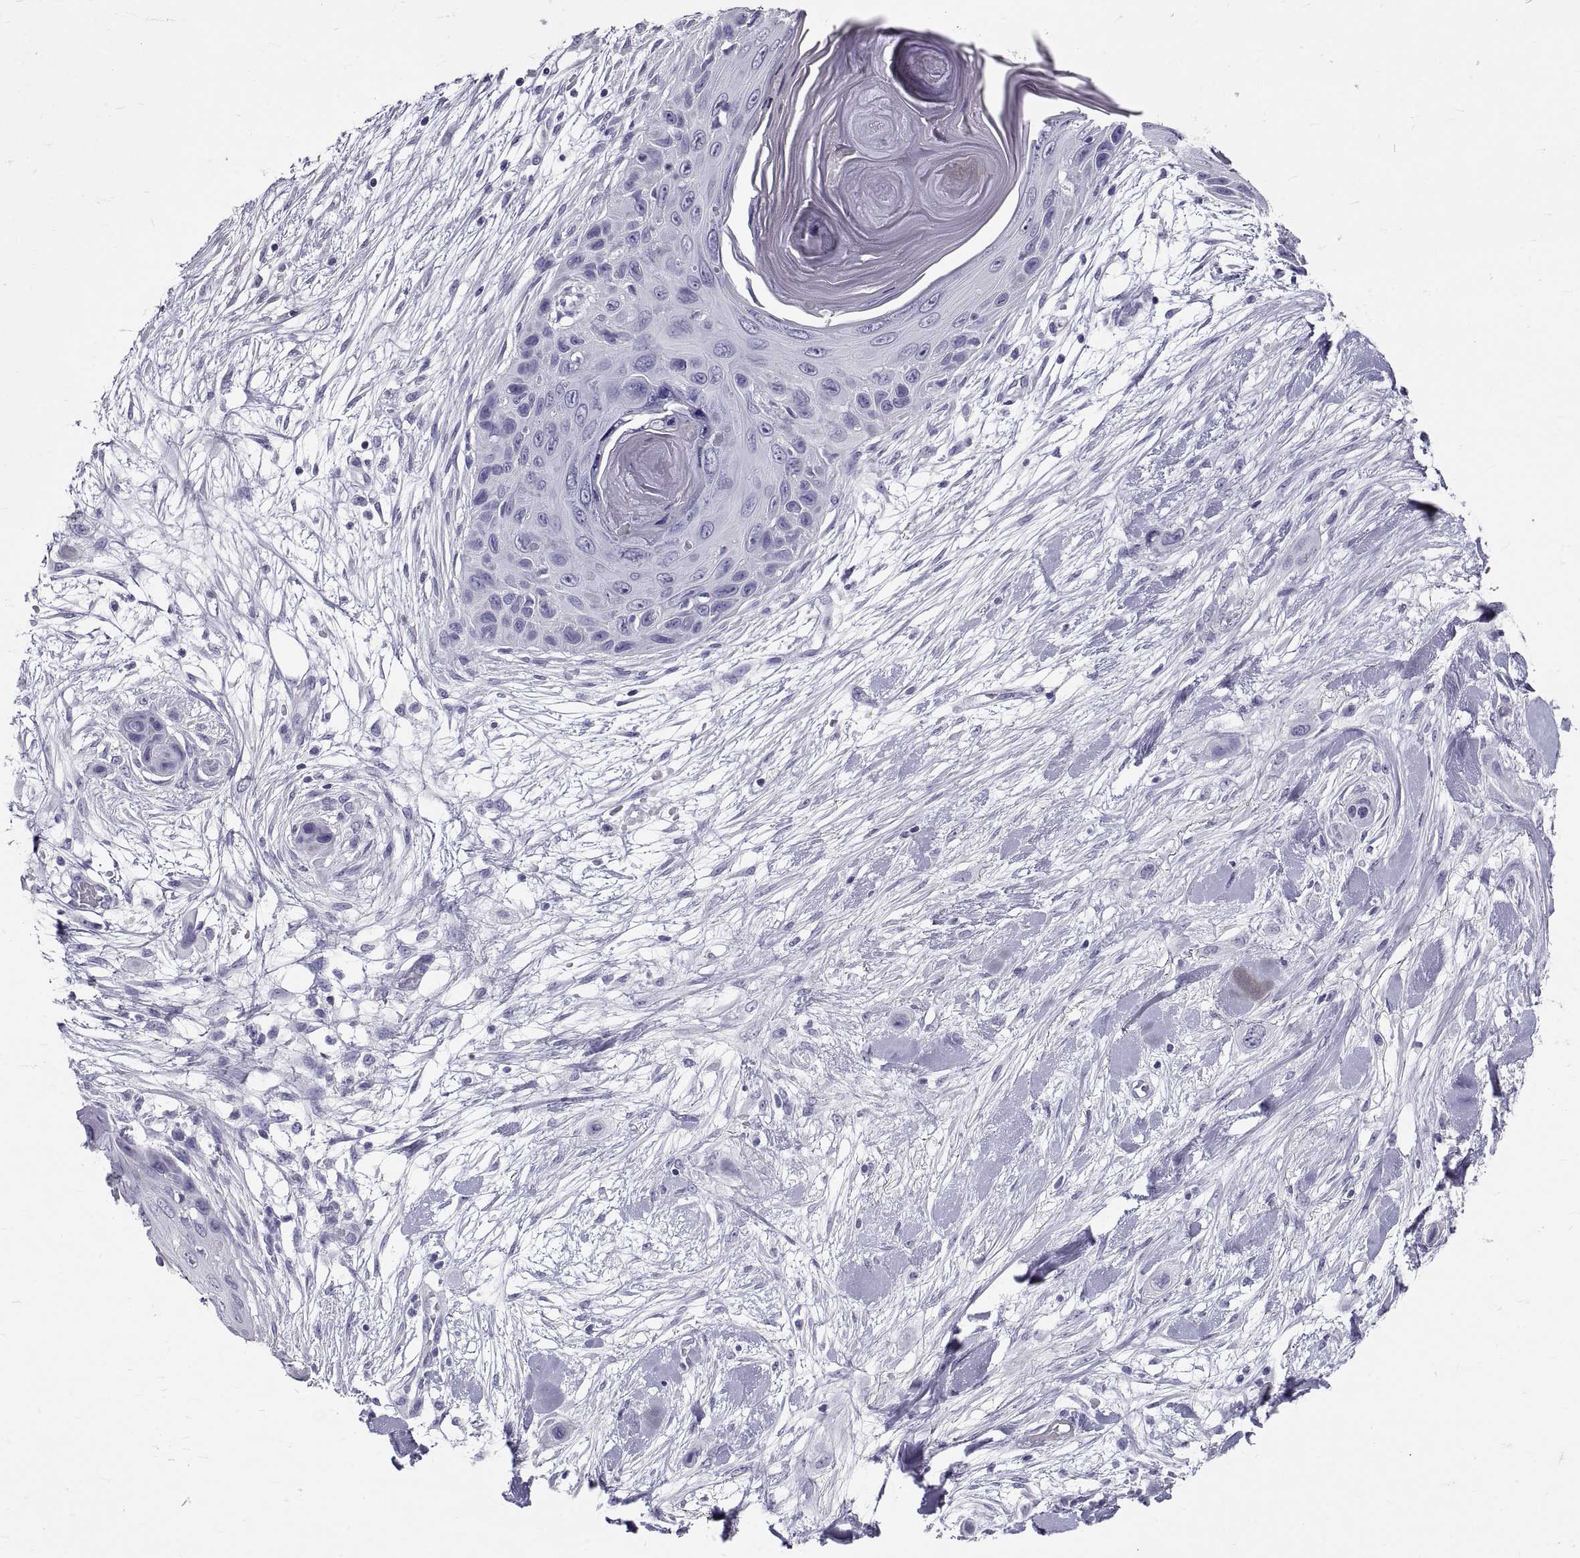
{"staining": {"intensity": "negative", "quantity": "none", "location": "none"}, "tissue": "skin cancer", "cell_type": "Tumor cells", "image_type": "cancer", "snomed": [{"axis": "morphology", "description": "Squamous cell carcinoma, NOS"}, {"axis": "topography", "description": "Skin"}], "caption": "Tumor cells show no significant protein staining in squamous cell carcinoma (skin).", "gene": "GNG12", "patient": {"sex": "male", "age": 79}}